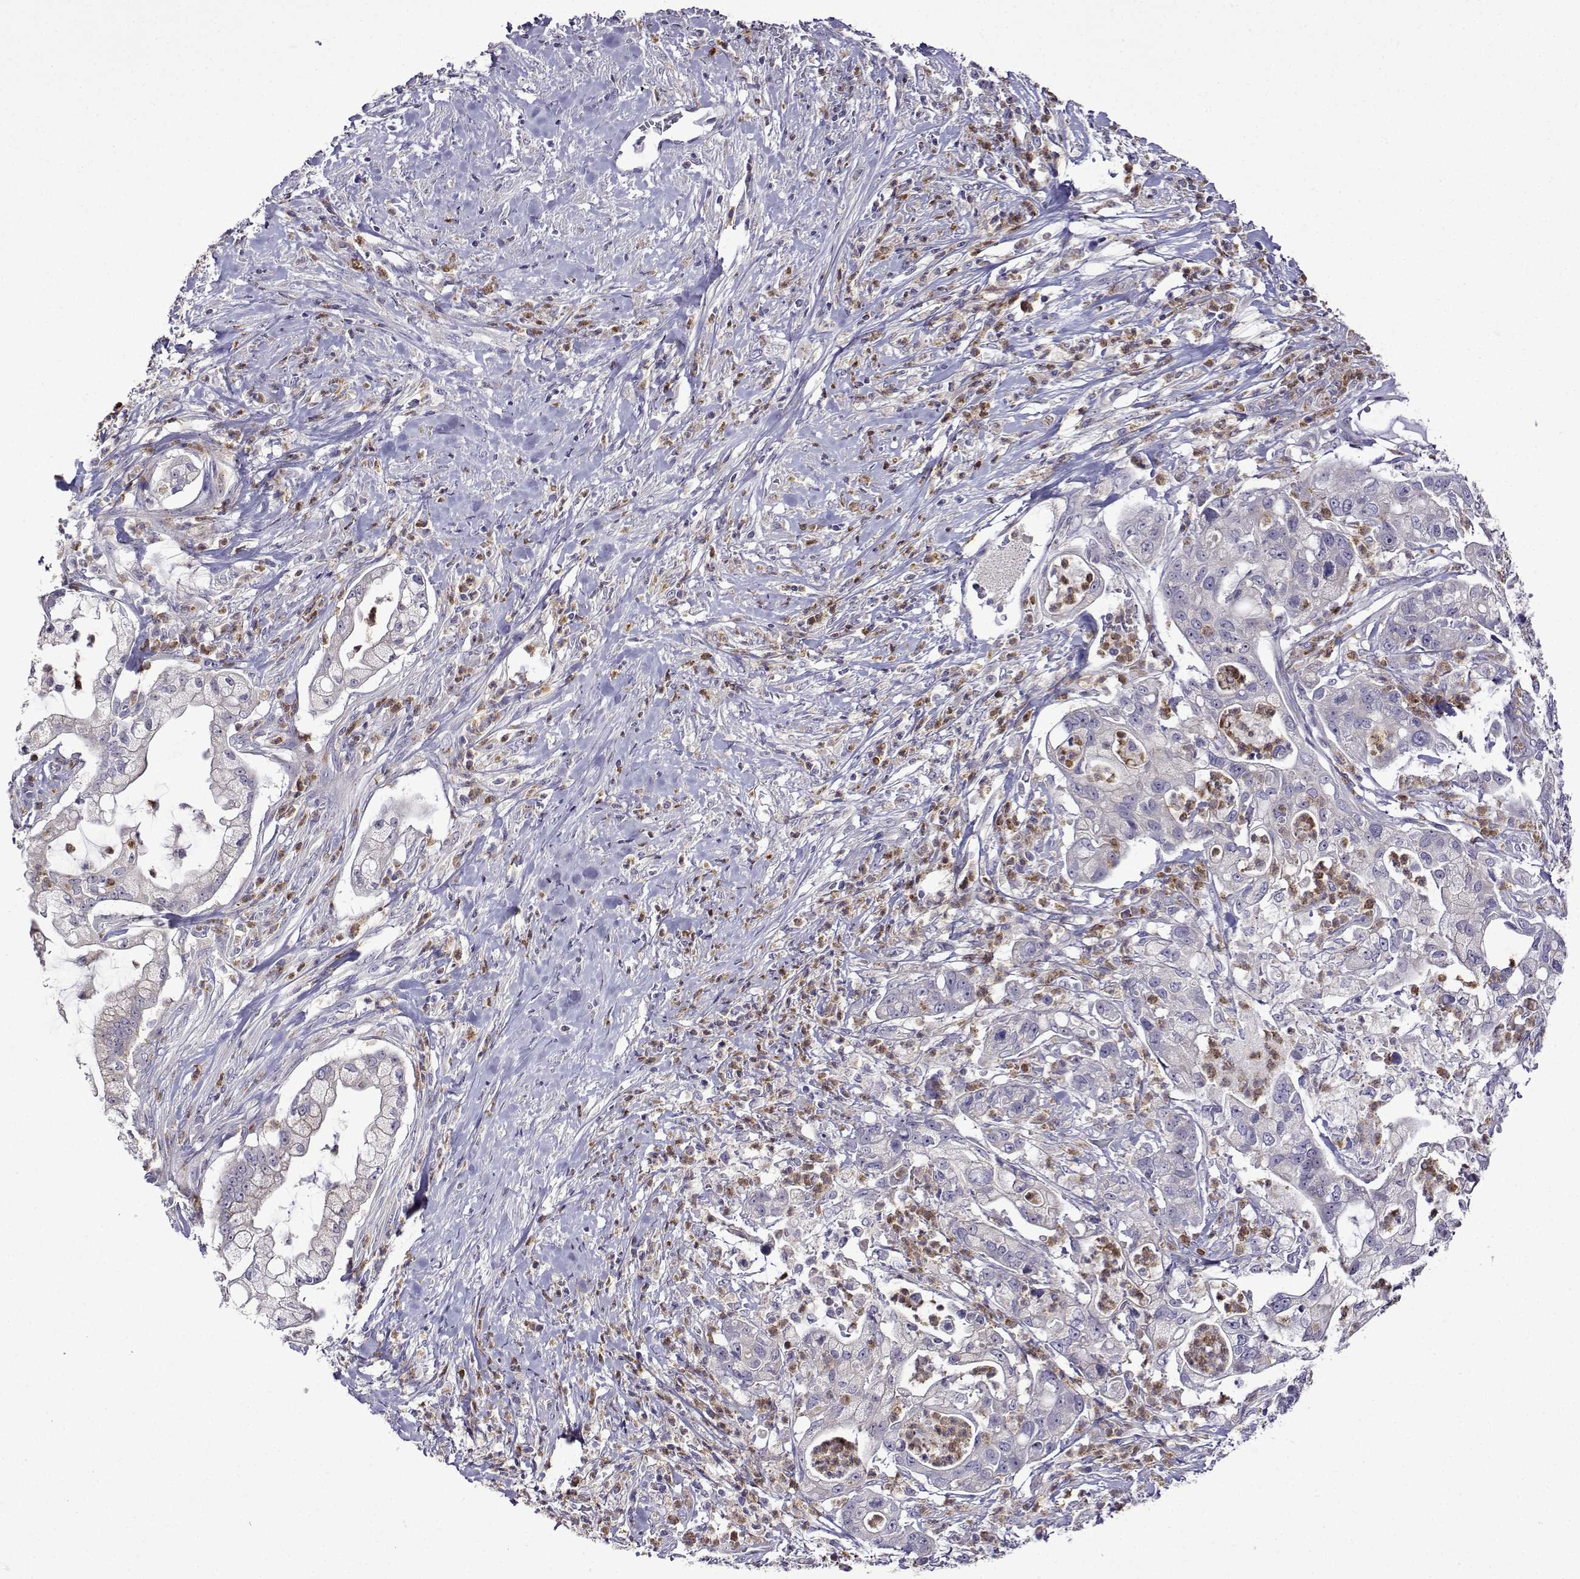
{"staining": {"intensity": "negative", "quantity": "none", "location": "none"}, "tissue": "pancreatic cancer", "cell_type": "Tumor cells", "image_type": "cancer", "snomed": [{"axis": "morphology", "description": "Adenocarcinoma, NOS"}, {"axis": "topography", "description": "Pancreas"}], "caption": "DAB (3,3'-diaminobenzidine) immunohistochemical staining of pancreatic cancer (adenocarcinoma) exhibits no significant expression in tumor cells. (DAB (3,3'-diaminobenzidine) IHC, high magnification).", "gene": "SULT2A1", "patient": {"sex": "female", "age": 69}}